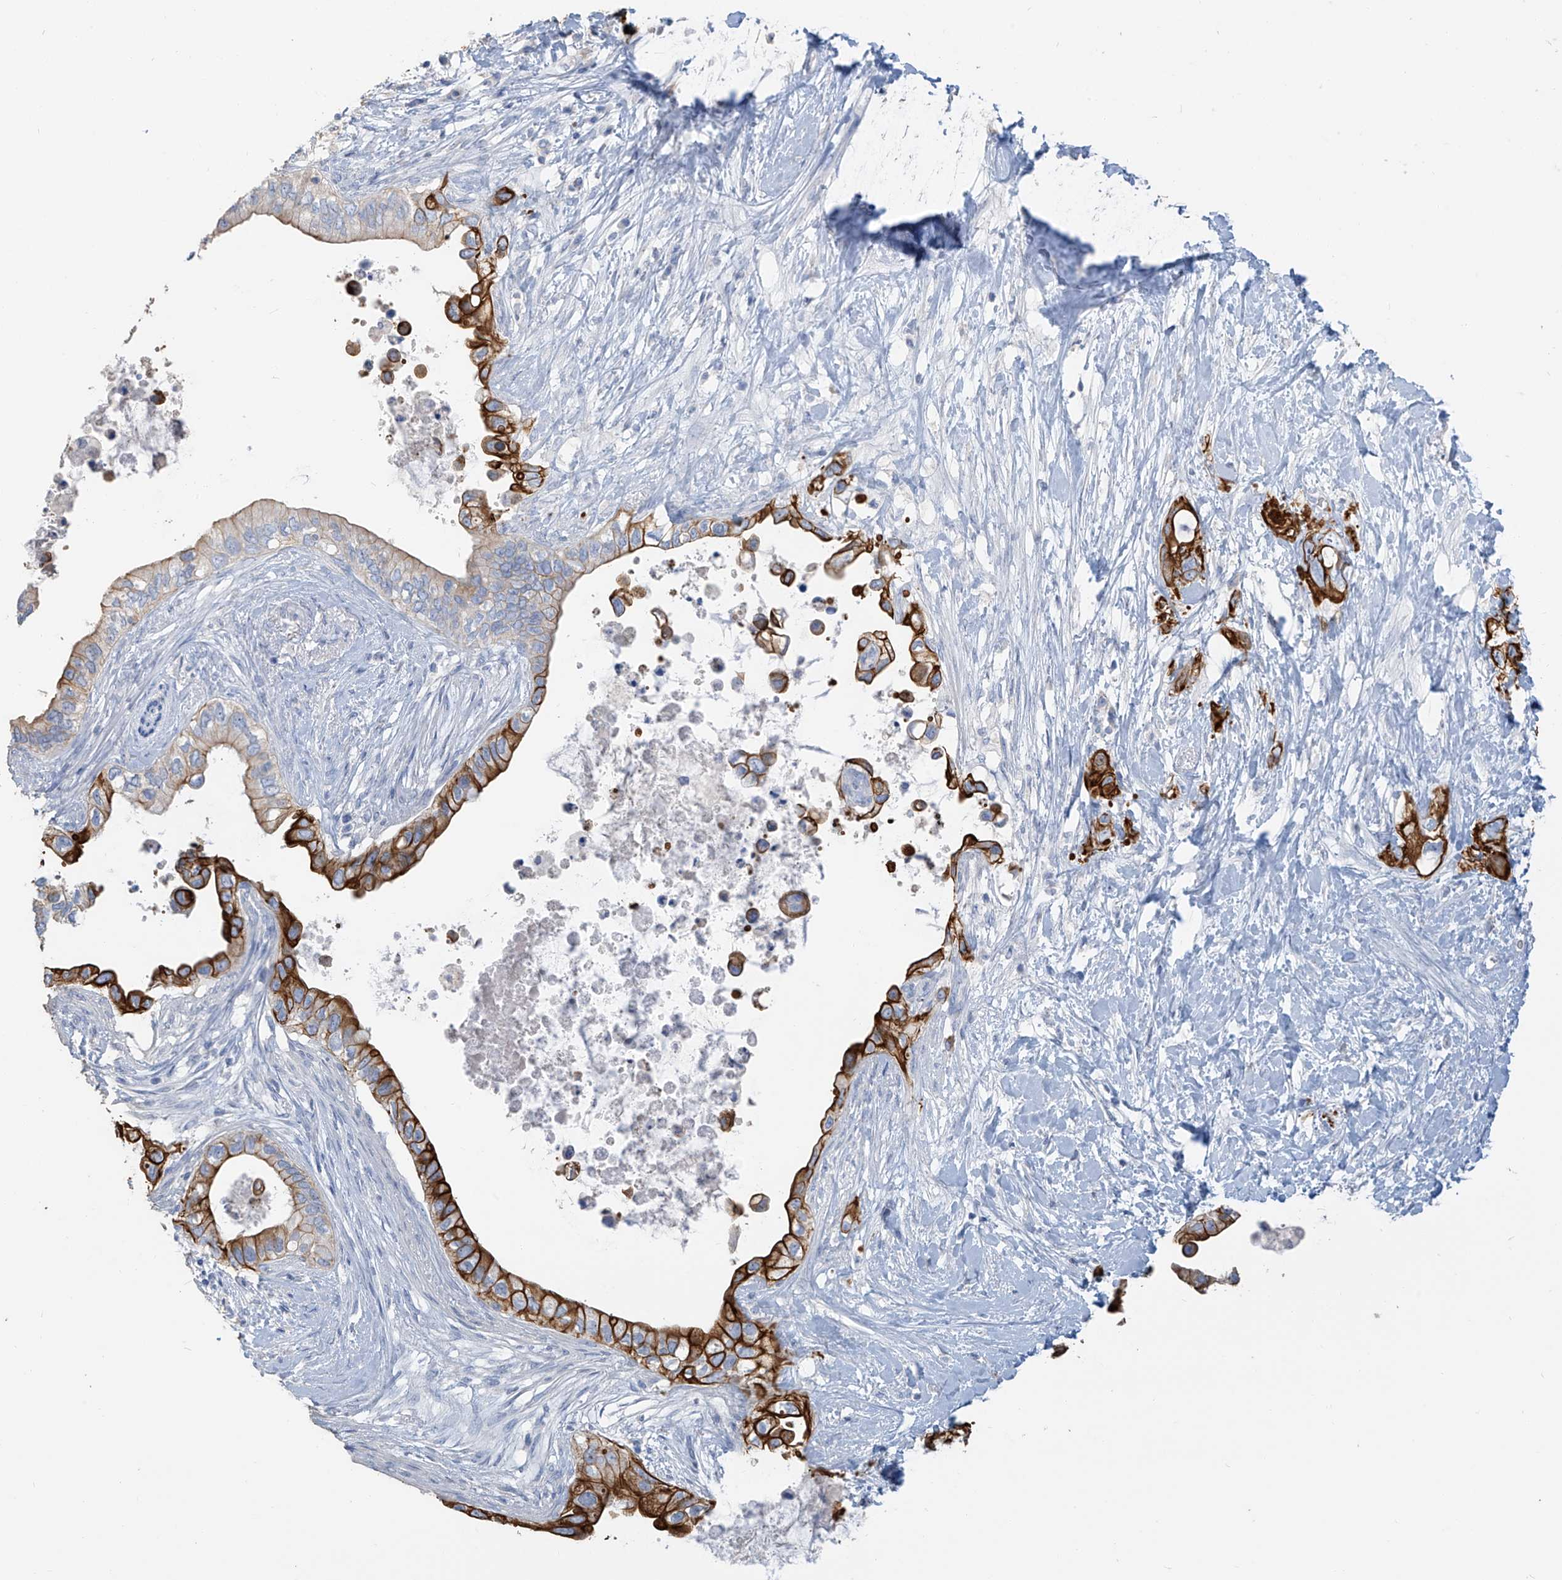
{"staining": {"intensity": "strong", "quantity": "25%-75%", "location": "cytoplasmic/membranous"}, "tissue": "pancreatic cancer", "cell_type": "Tumor cells", "image_type": "cancer", "snomed": [{"axis": "morphology", "description": "Adenocarcinoma, NOS"}, {"axis": "topography", "description": "Pancreas"}], "caption": "Immunohistochemistry (IHC) (DAB) staining of adenocarcinoma (pancreatic) displays strong cytoplasmic/membranous protein staining in about 25%-75% of tumor cells.", "gene": "PAFAH1B3", "patient": {"sex": "female", "age": 56}}